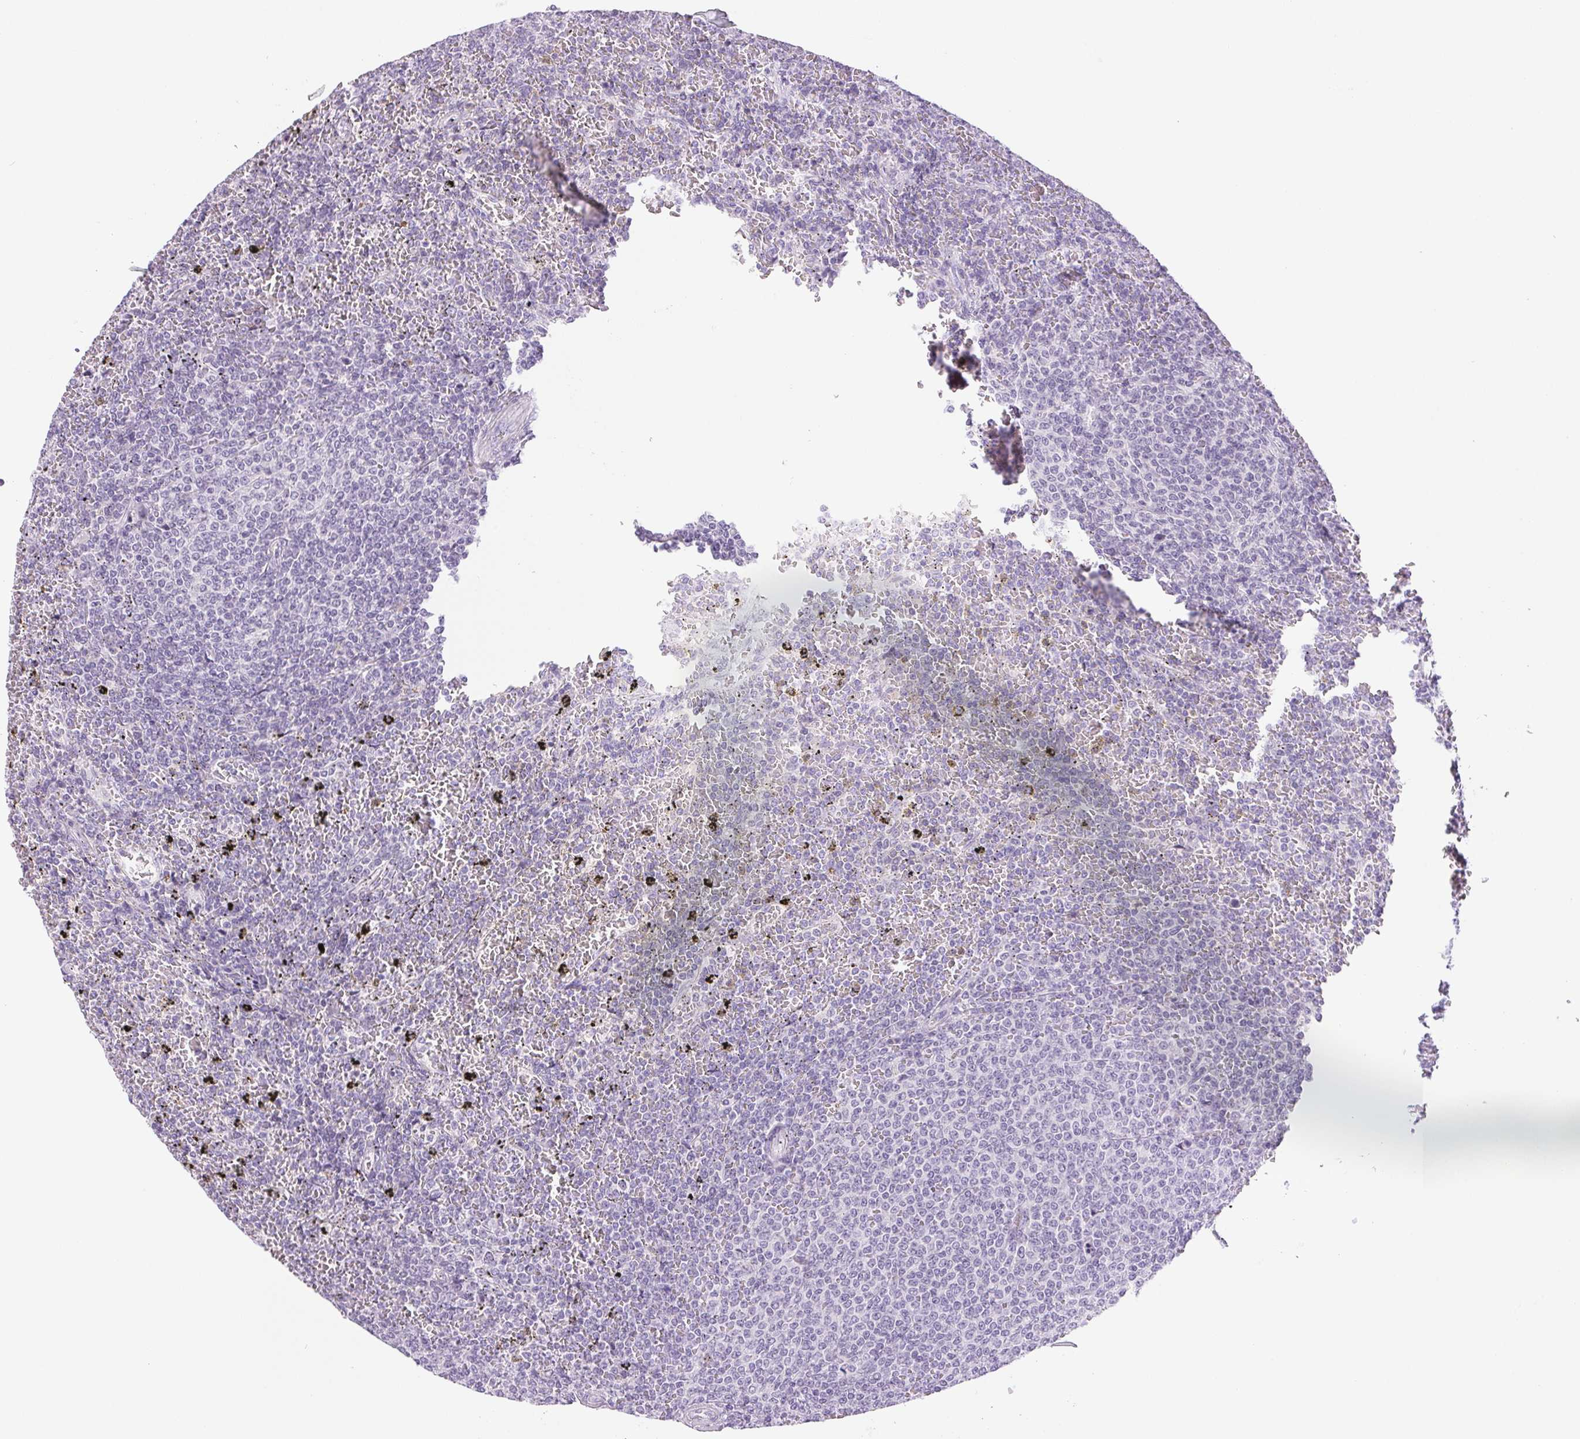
{"staining": {"intensity": "negative", "quantity": "none", "location": "none"}, "tissue": "lymphoma", "cell_type": "Tumor cells", "image_type": "cancer", "snomed": [{"axis": "morphology", "description": "Malignant lymphoma, non-Hodgkin's type, Low grade"}, {"axis": "topography", "description": "Spleen"}], "caption": "This is a micrograph of IHC staining of malignant lymphoma, non-Hodgkin's type (low-grade), which shows no staining in tumor cells.", "gene": "IFIT1B", "patient": {"sex": "female", "age": 77}}